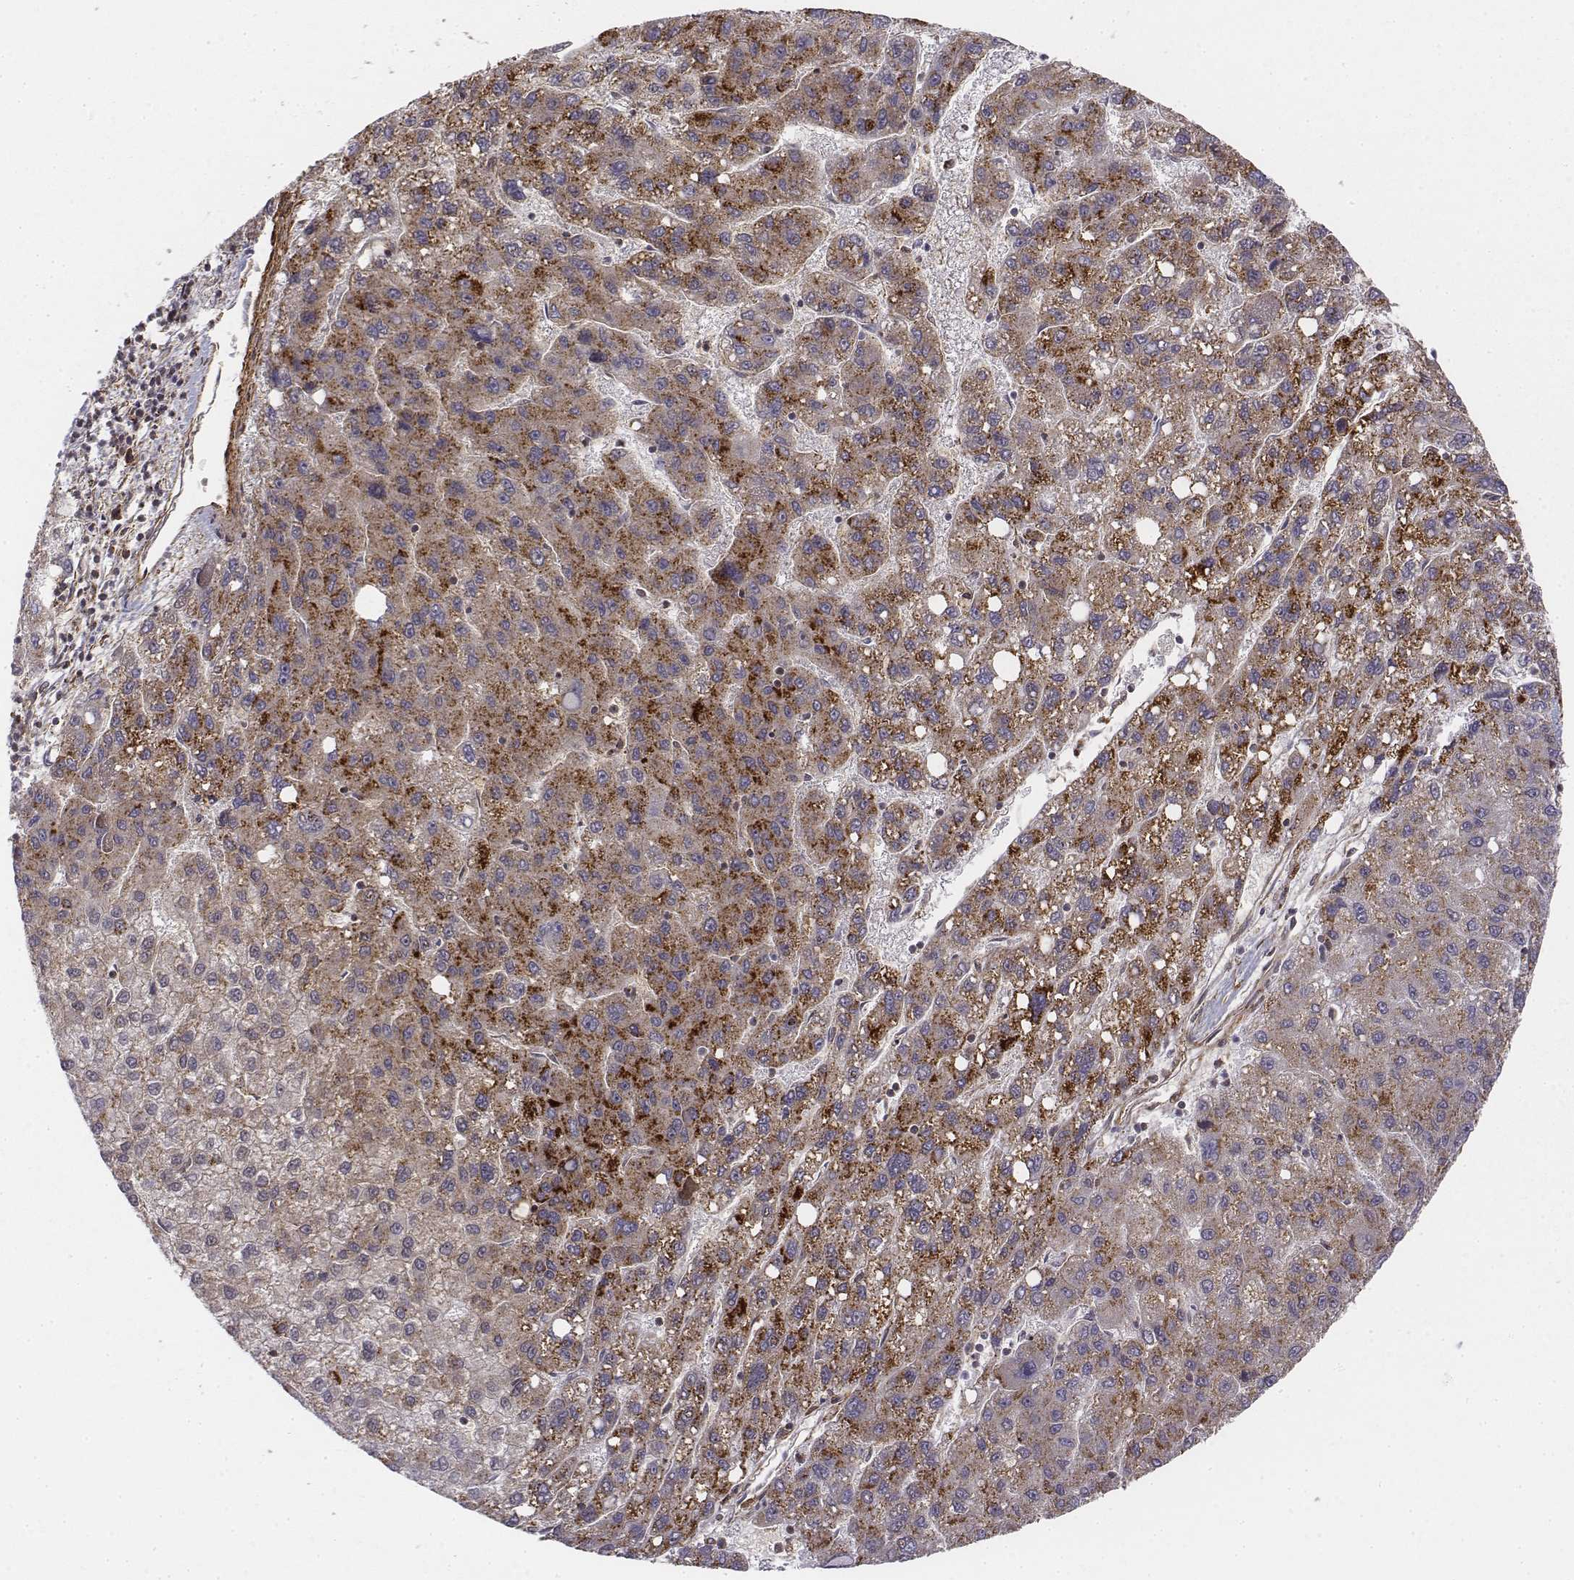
{"staining": {"intensity": "moderate", "quantity": "<25%", "location": "cytoplasmic/membranous"}, "tissue": "liver cancer", "cell_type": "Tumor cells", "image_type": "cancer", "snomed": [{"axis": "morphology", "description": "Carcinoma, Hepatocellular, NOS"}, {"axis": "topography", "description": "Liver"}], "caption": "DAB (3,3'-diaminobenzidine) immunohistochemical staining of liver cancer (hepatocellular carcinoma) demonstrates moderate cytoplasmic/membranous protein expression in about <25% of tumor cells.", "gene": "ZFYVE19", "patient": {"sex": "female", "age": 82}}